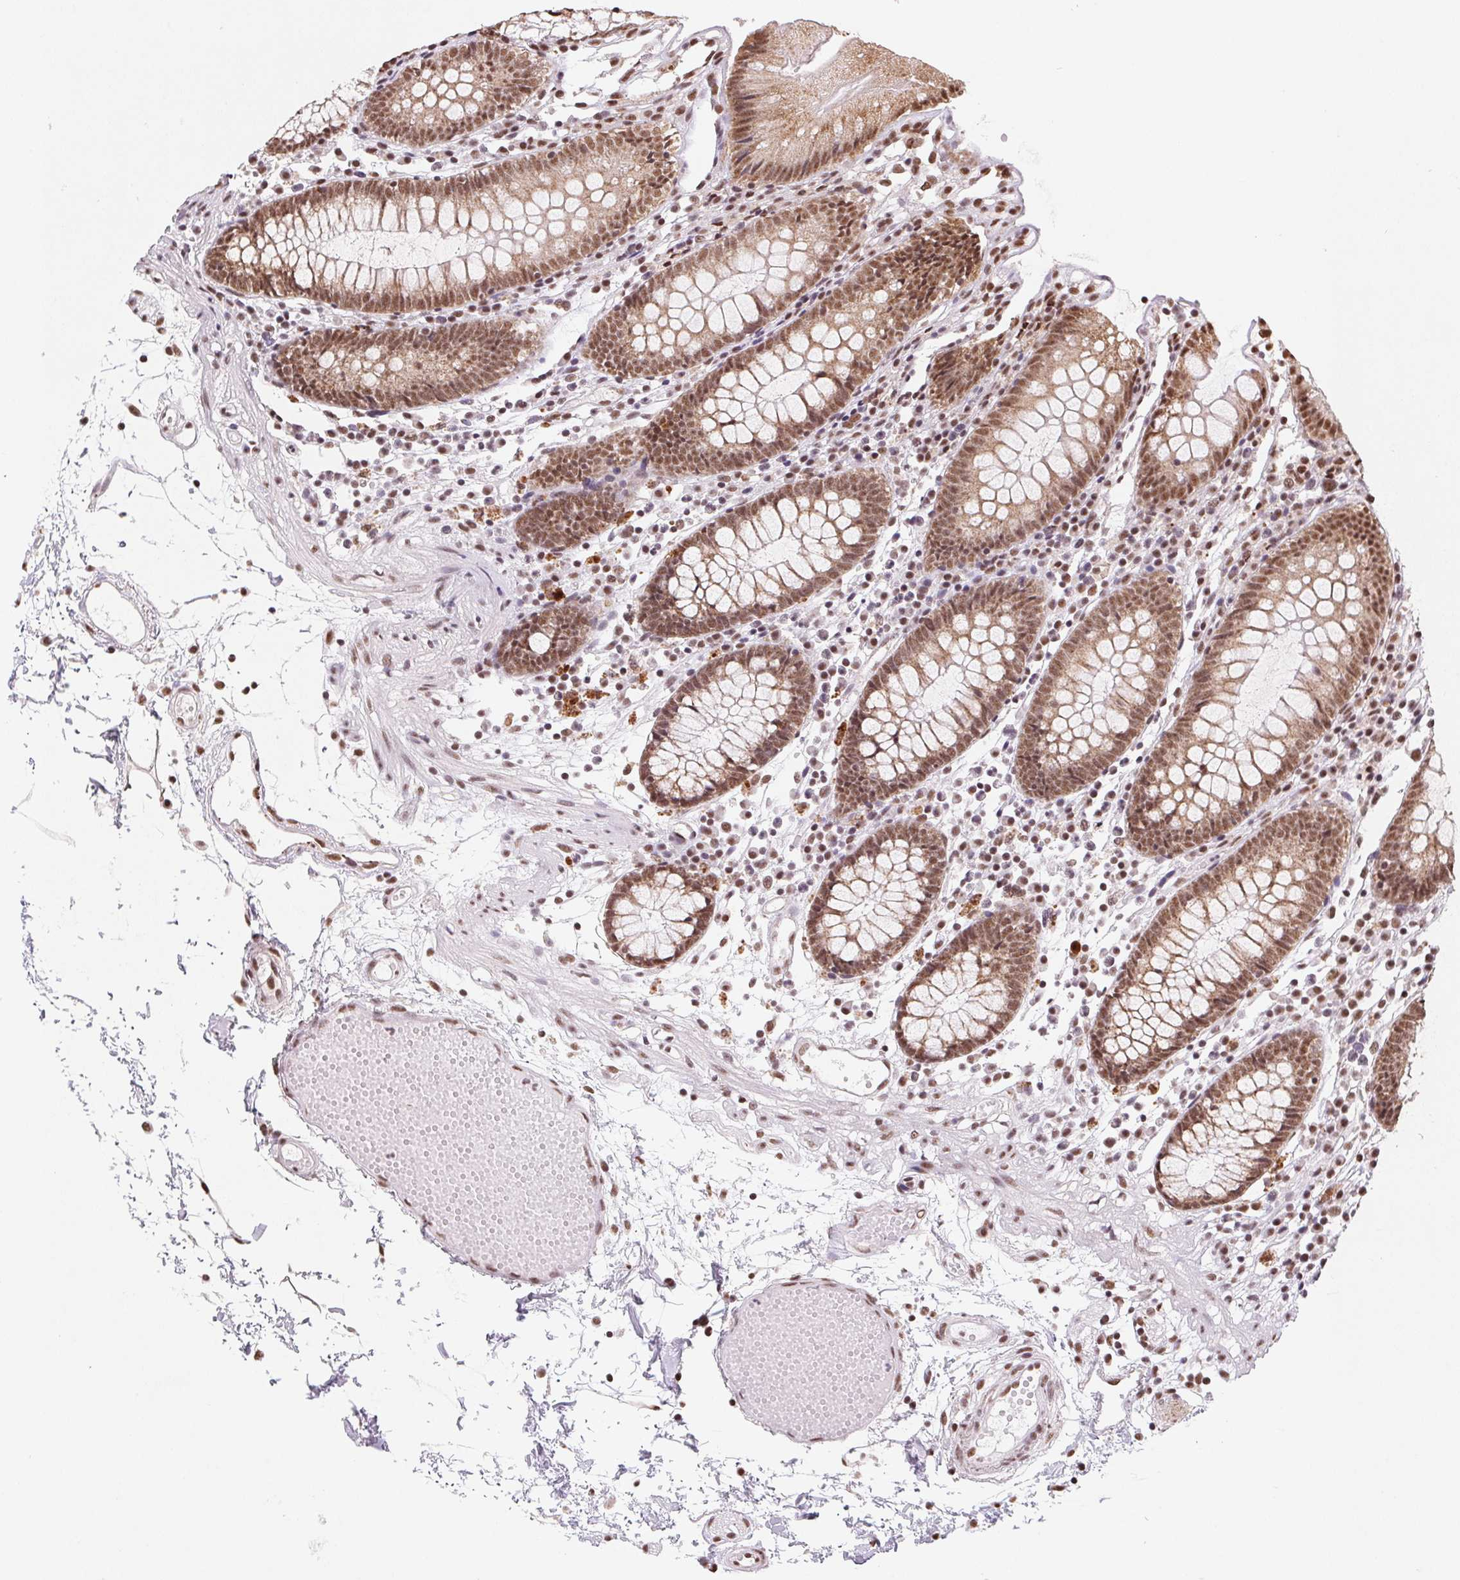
{"staining": {"intensity": "moderate", "quantity": ">75%", "location": "nuclear"}, "tissue": "colon", "cell_type": "Endothelial cells", "image_type": "normal", "snomed": [{"axis": "morphology", "description": "Normal tissue, NOS"}, {"axis": "morphology", "description": "Adenocarcinoma, NOS"}, {"axis": "topography", "description": "Colon"}], "caption": "Immunohistochemical staining of unremarkable colon reveals medium levels of moderate nuclear staining in about >75% of endothelial cells.", "gene": "SNRPG", "patient": {"sex": "male", "age": 83}}